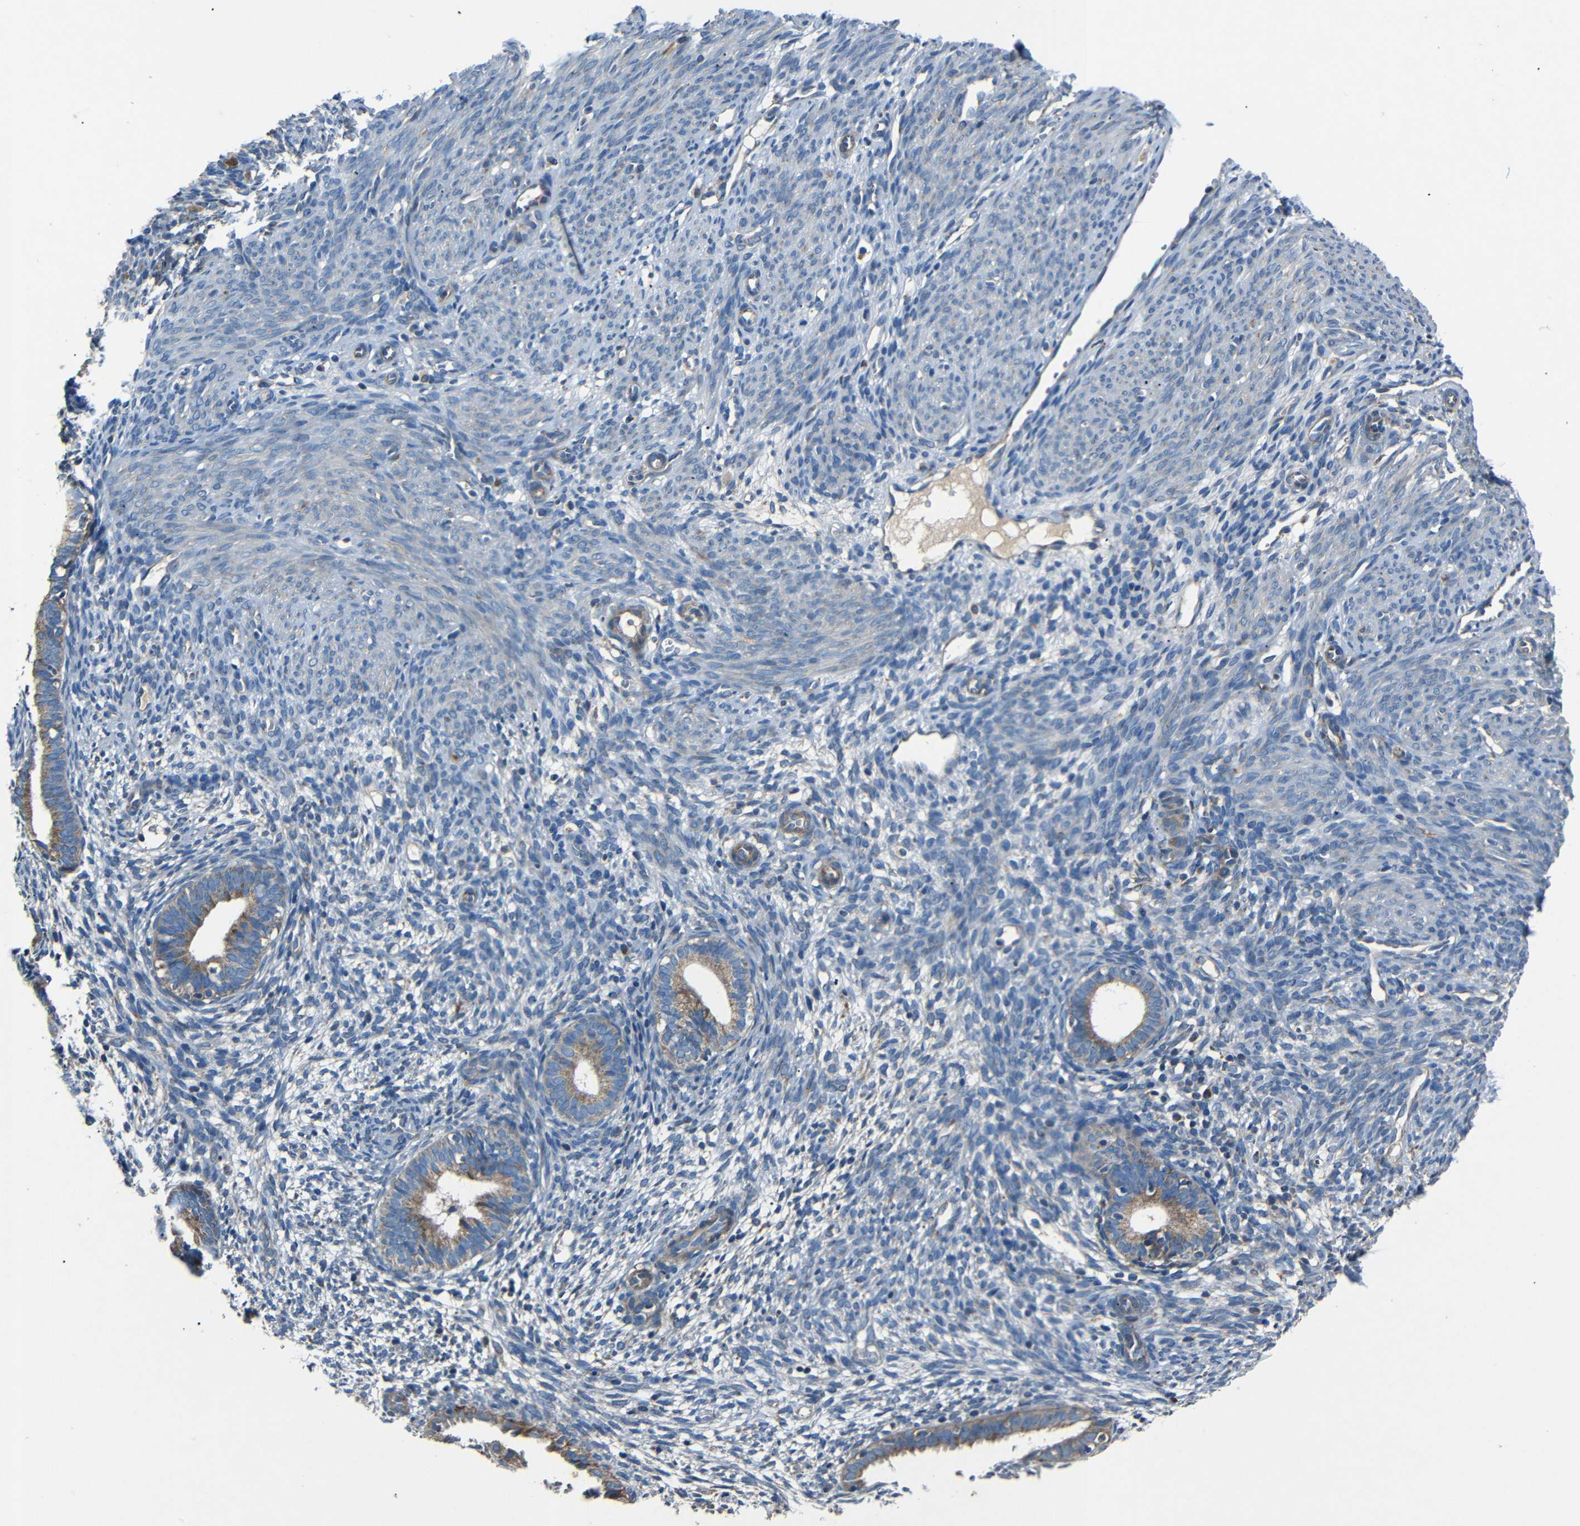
{"staining": {"intensity": "weak", "quantity": "<25%", "location": "cytoplasmic/membranous"}, "tissue": "endometrium", "cell_type": "Cells in endometrial stroma", "image_type": "normal", "snomed": [{"axis": "morphology", "description": "Normal tissue, NOS"}, {"axis": "morphology", "description": "Adenocarcinoma, NOS"}, {"axis": "topography", "description": "Endometrium"}, {"axis": "topography", "description": "Ovary"}], "caption": "DAB immunohistochemical staining of unremarkable endometrium demonstrates no significant positivity in cells in endometrial stroma. (Stains: DAB IHC with hematoxylin counter stain, Microscopy: brightfield microscopy at high magnification).", "gene": "NETO2", "patient": {"sex": "female", "age": 68}}